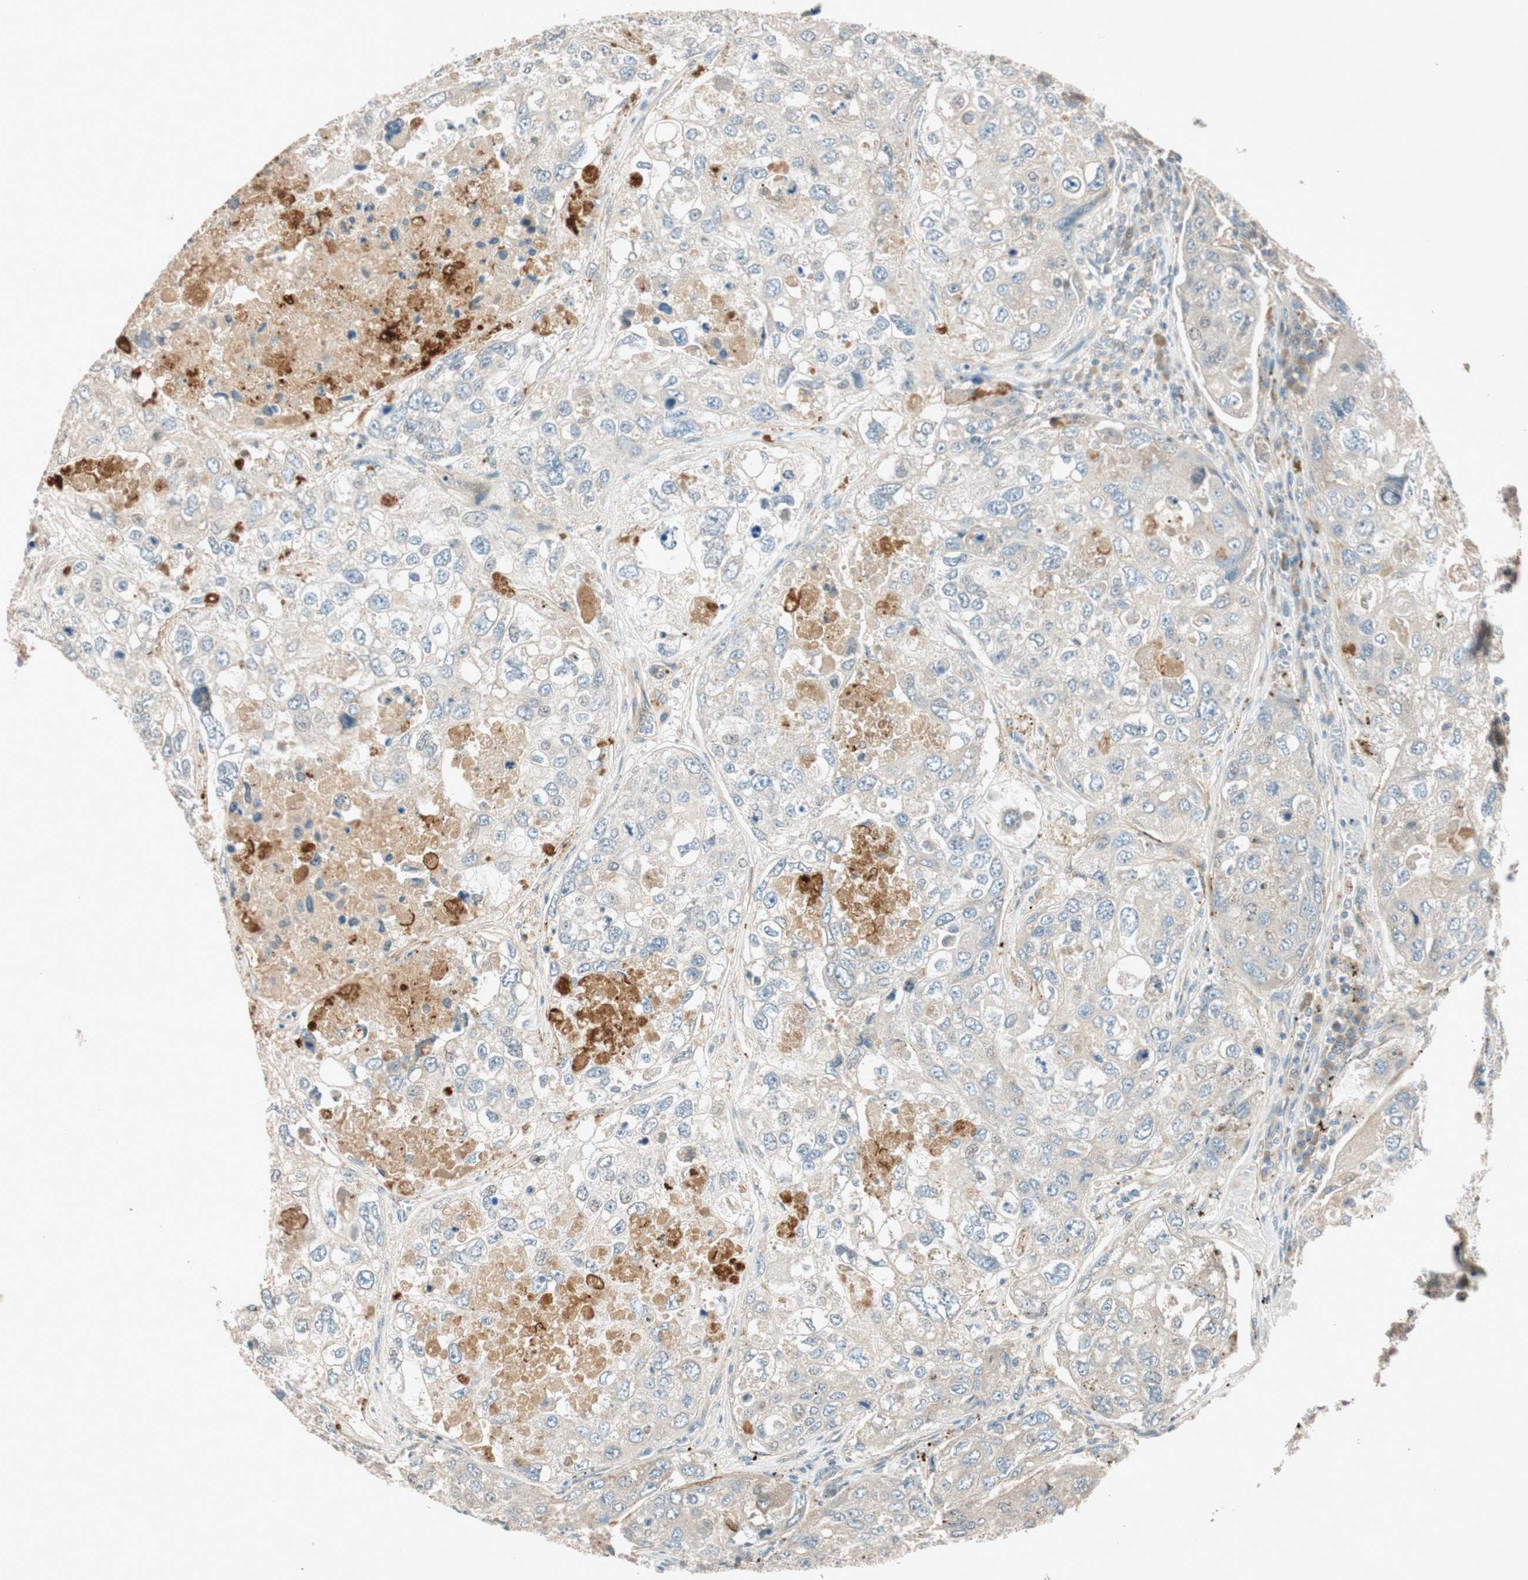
{"staining": {"intensity": "weak", "quantity": "<25%", "location": "cytoplasmic/membranous"}, "tissue": "urothelial cancer", "cell_type": "Tumor cells", "image_type": "cancer", "snomed": [{"axis": "morphology", "description": "Urothelial carcinoma, High grade"}, {"axis": "topography", "description": "Lymph node"}, {"axis": "topography", "description": "Urinary bladder"}], "caption": "IHC histopathology image of human urothelial cancer stained for a protein (brown), which reveals no expression in tumor cells.", "gene": "EPHA6", "patient": {"sex": "male", "age": 51}}